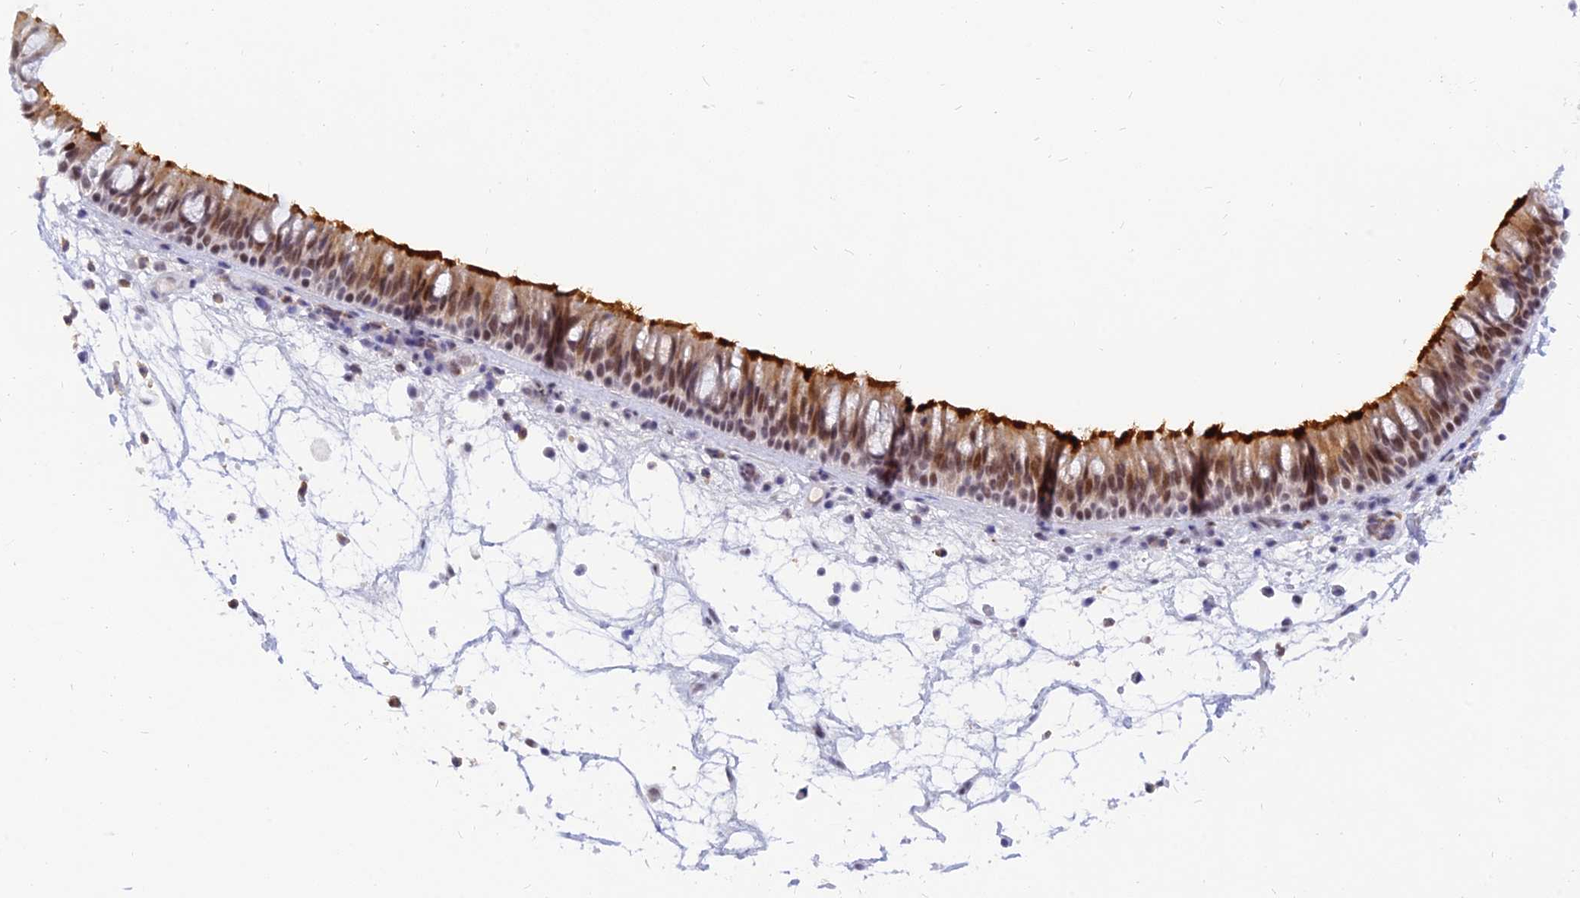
{"staining": {"intensity": "strong", "quantity": ">75%", "location": "cytoplasmic/membranous,nuclear"}, "tissue": "nasopharynx", "cell_type": "Respiratory epithelial cells", "image_type": "normal", "snomed": [{"axis": "morphology", "description": "Normal tissue, NOS"}, {"axis": "morphology", "description": "Inflammation, NOS"}, {"axis": "morphology", "description": "Malignant melanoma, Metastatic site"}, {"axis": "topography", "description": "Nasopharynx"}], "caption": "Immunohistochemical staining of benign nasopharynx demonstrates high levels of strong cytoplasmic/membranous,nuclear expression in about >75% of respiratory epithelial cells.", "gene": "DPY30", "patient": {"sex": "male", "age": 70}}